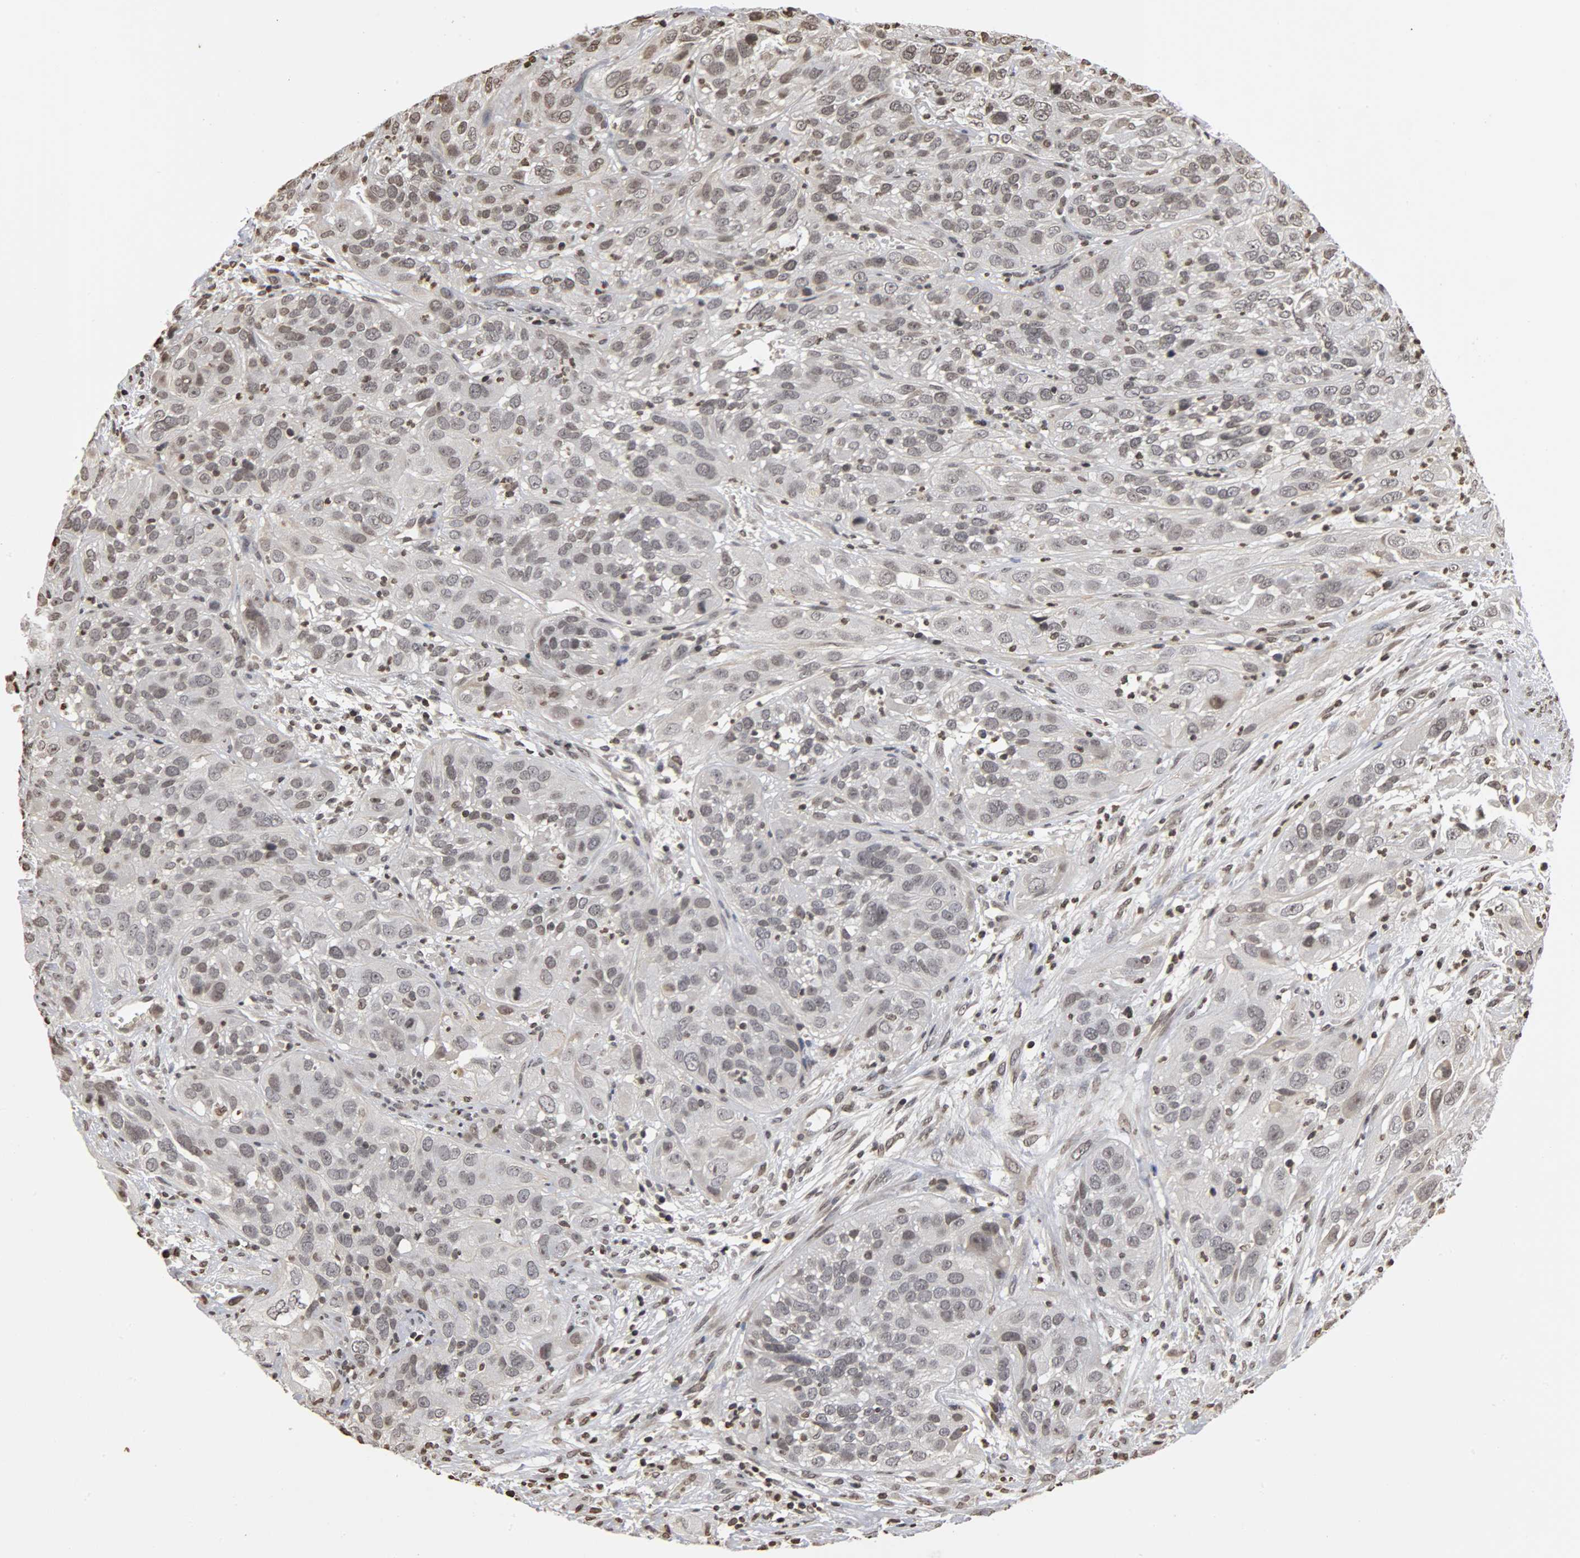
{"staining": {"intensity": "weak", "quantity": "<25%", "location": "nuclear"}, "tissue": "cervical cancer", "cell_type": "Tumor cells", "image_type": "cancer", "snomed": [{"axis": "morphology", "description": "Squamous cell carcinoma, NOS"}, {"axis": "topography", "description": "Cervix"}], "caption": "Tumor cells show no significant protein staining in cervical cancer (squamous cell carcinoma). (DAB (3,3'-diaminobenzidine) IHC visualized using brightfield microscopy, high magnification).", "gene": "ERCC2", "patient": {"sex": "female", "age": 32}}